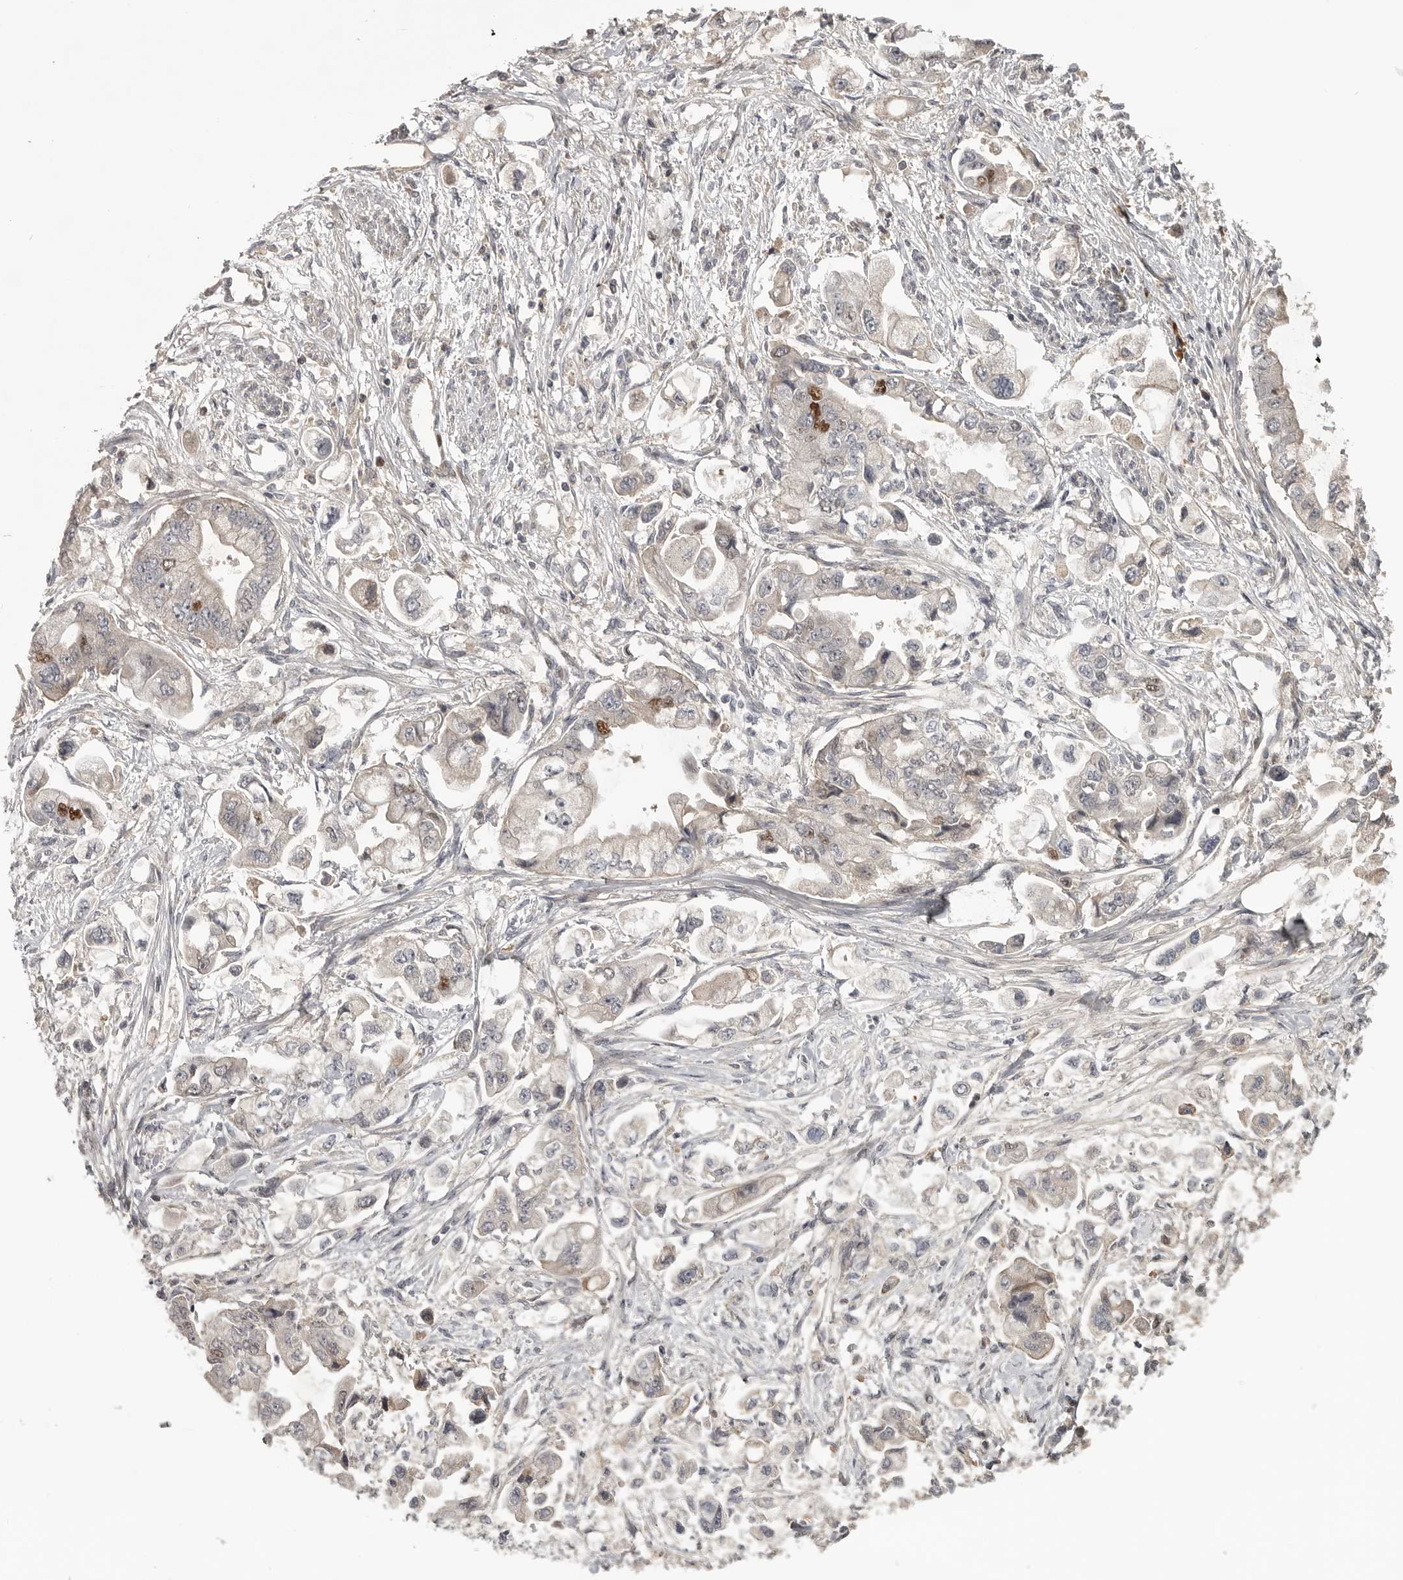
{"staining": {"intensity": "weak", "quantity": "<25%", "location": "cytoplasmic/membranous"}, "tissue": "stomach cancer", "cell_type": "Tumor cells", "image_type": "cancer", "snomed": [{"axis": "morphology", "description": "Adenocarcinoma, NOS"}, {"axis": "topography", "description": "Stomach"}], "caption": "Immunohistochemical staining of stomach cancer (adenocarcinoma) reveals no significant expression in tumor cells.", "gene": "ZNF277", "patient": {"sex": "male", "age": 62}}